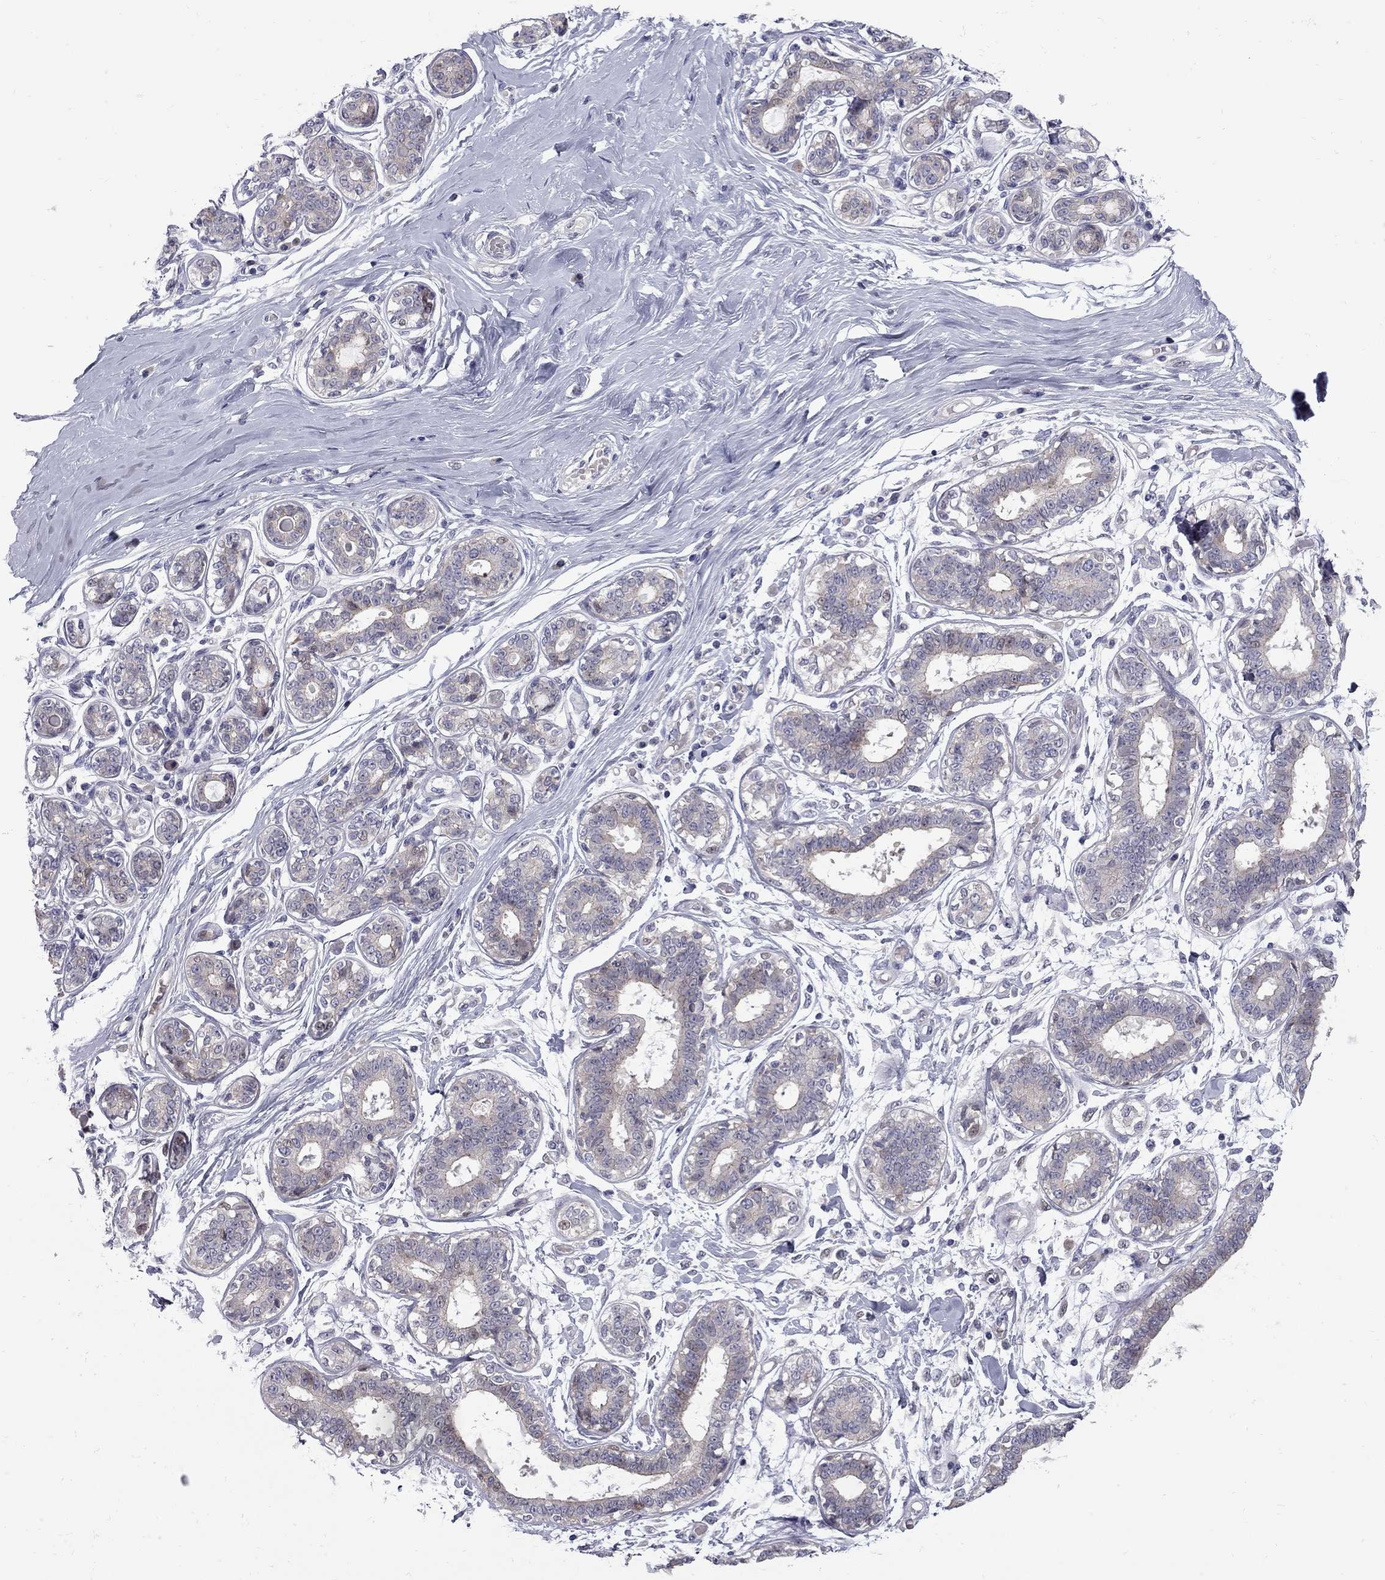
{"staining": {"intensity": "negative", "quantity": "none", "location": "none"}, "tissue": "breast", "cell_type": "Adipocytes", "image_type": "normal", "snomed": [{"axis": "morphology", "description": "Normal tissue, NOS"}, {"axis": "topography", "description": "Skin"}, {"axis": "topography", "description": "Breast"}], "caption": "Breast stained for a protein using immunohistochemistry (IHC) exhibits no expression adipocytes.", "gene": "NRARP", "patient": {"sex": "female", "age": 43}}